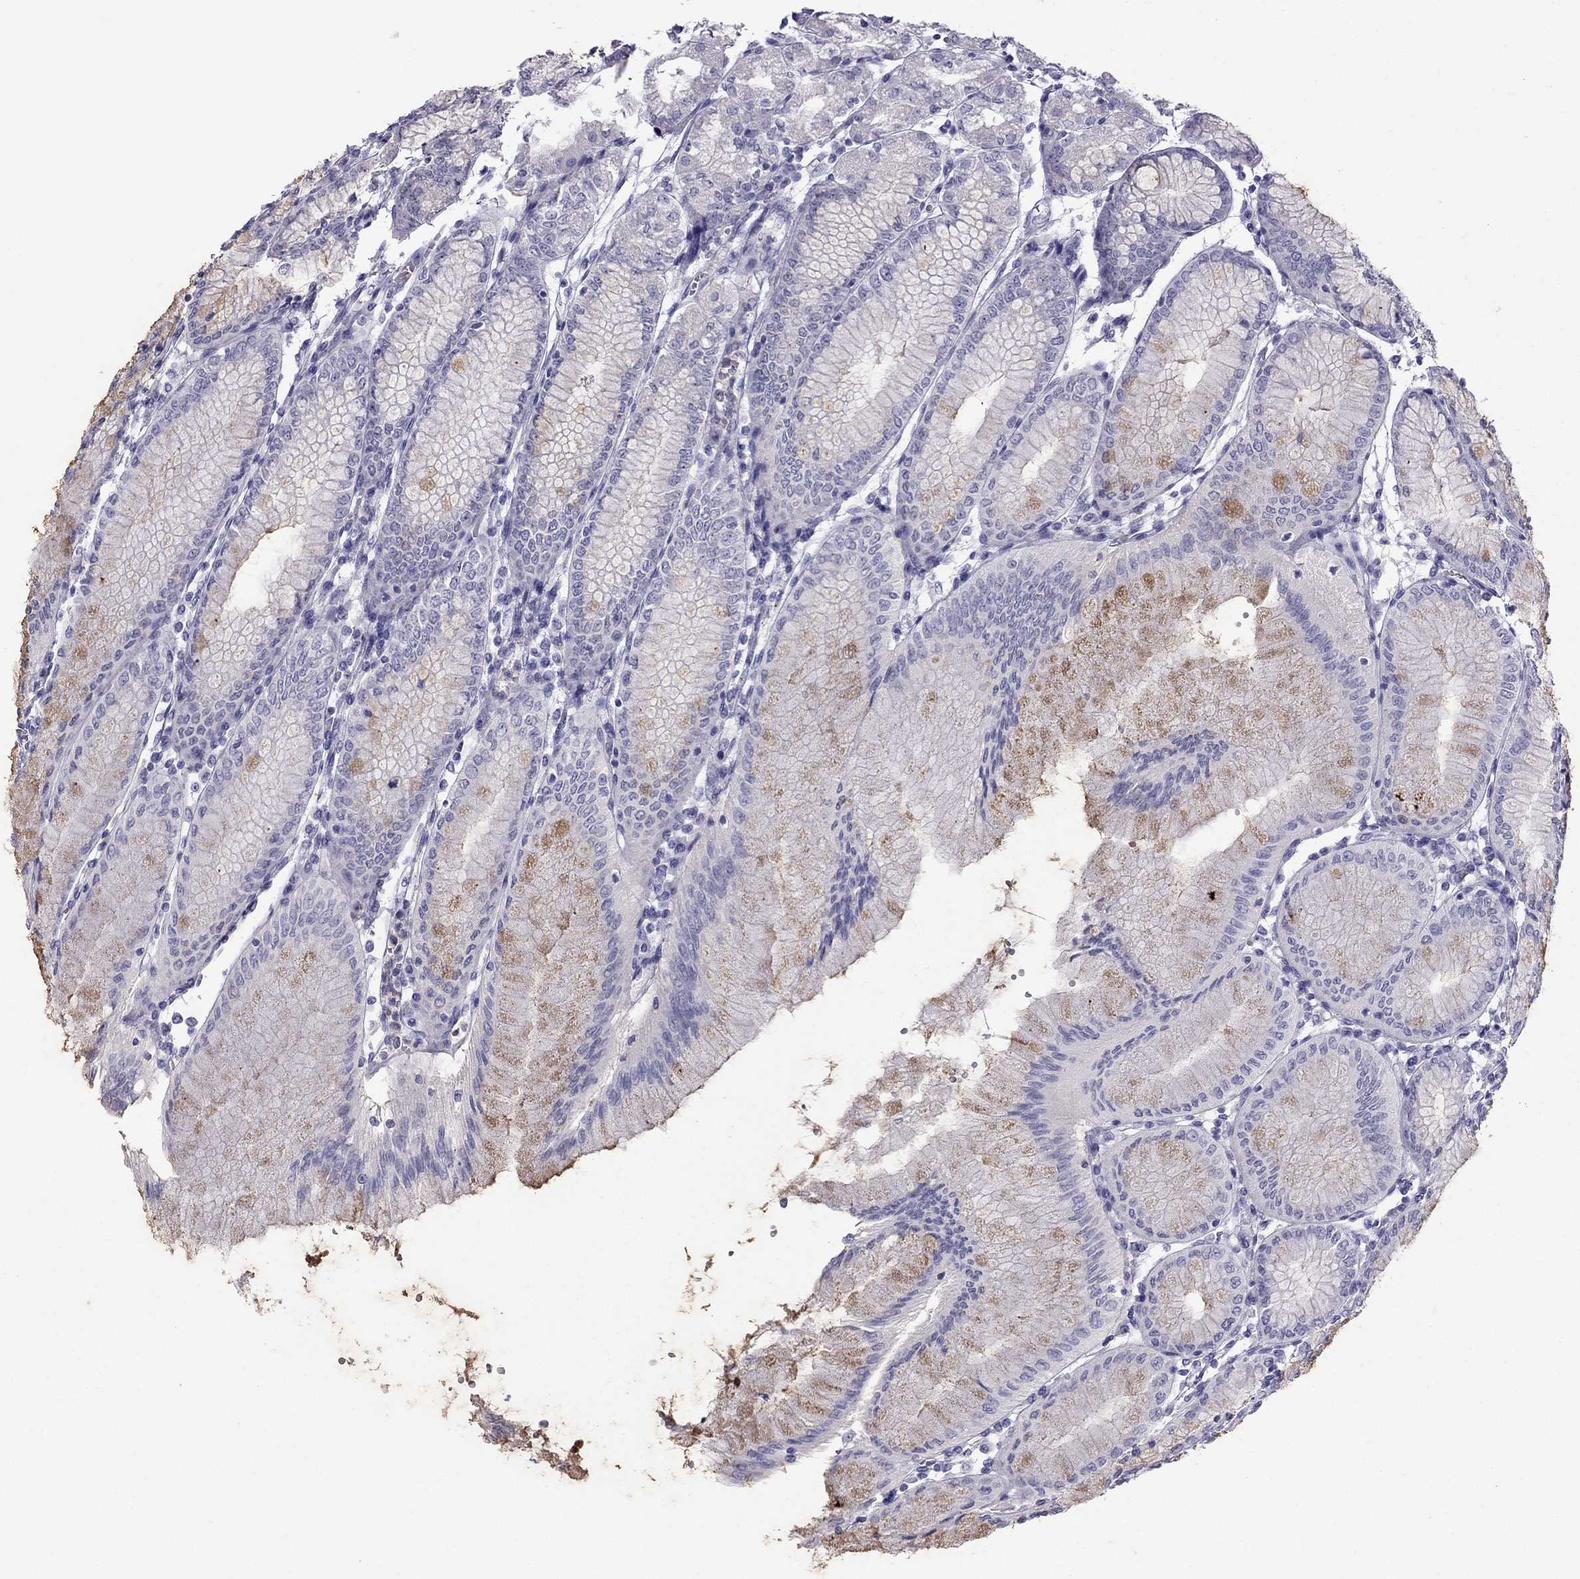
{"staining": {"intensity": "negative", "quantity": "none", "location": "none"}, "tissue": "stomach", "cell_type": "Glandular cells", "image_type": "normal", "snomed": [{"axis": "morphology", "description": "Normal tissue, NOS"}, {"axis": "topography", "description": "Skeletal muscle"}, {"axis": "topography", "description": "Stomach"}], "caption": "IHC photomicrograph of benign stomach: human stomach stained with DAB shows no significant protein staining in glandular cells. (Brightfield microscopy of DAB immunohistochemistry at high magnification).", "gene": "ERC2", "patient": {"sex": "female", "age": 57}}